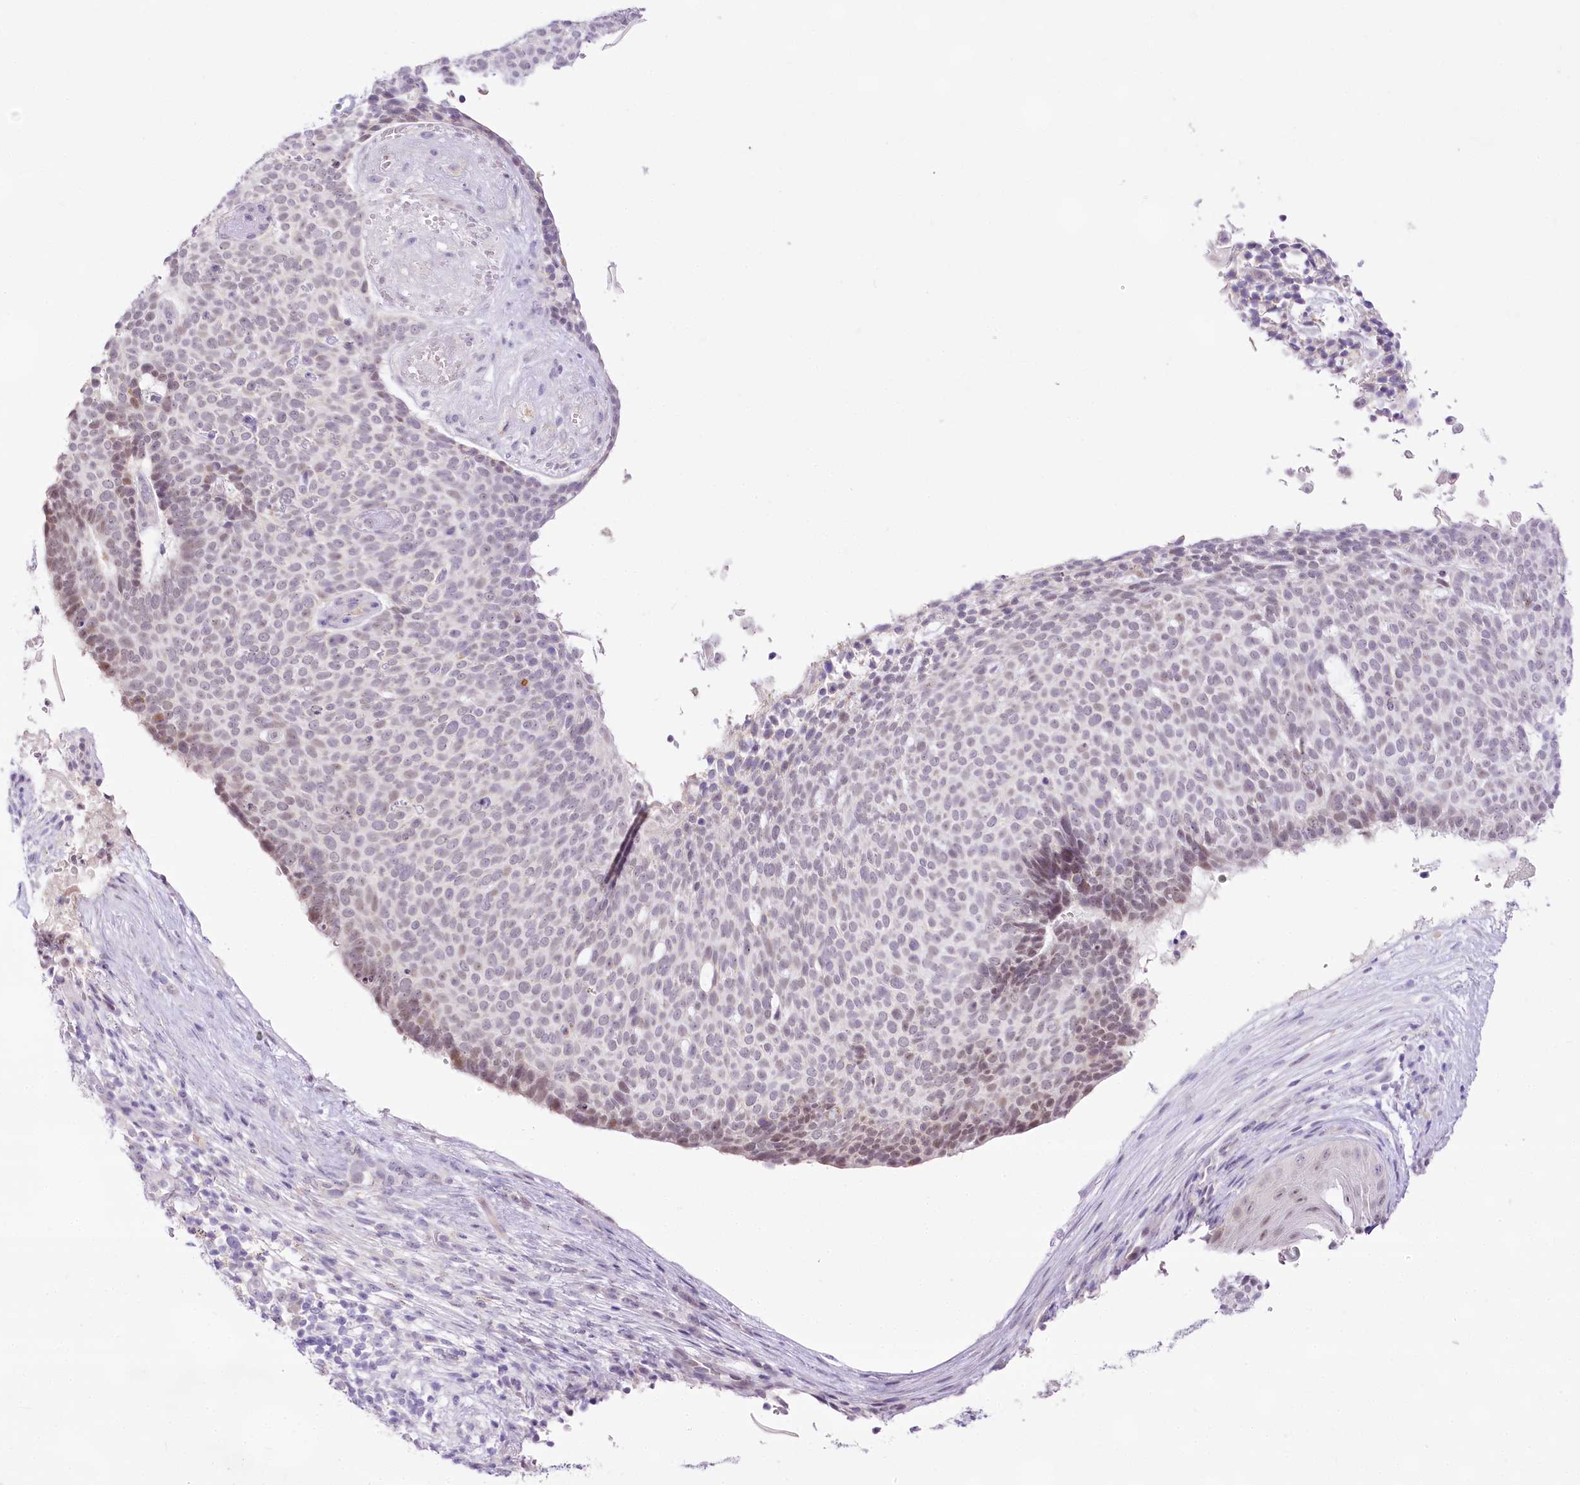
{"staining": {"intensity": "weak", "quantity": "<25%", "location": "nuclear"}, "tissue": "skin cancer", "cell_type": "Tumor cells", "image_type": "cancer", "snomed": [{"axis": "morphology", "description": "Normal tissue, NOS"}, {"axis": "morphology", "description": "Basal cell carcinoma"}, {"axis": "topography", "description": "Skin"}], "caption": "Skin cancer (basal cell carcinoma) was stained to show a protein in brown. There is no significant staining in tumor cells.", "gene": "CCDC30", "patient": {"sex": "male", "age": 50}}